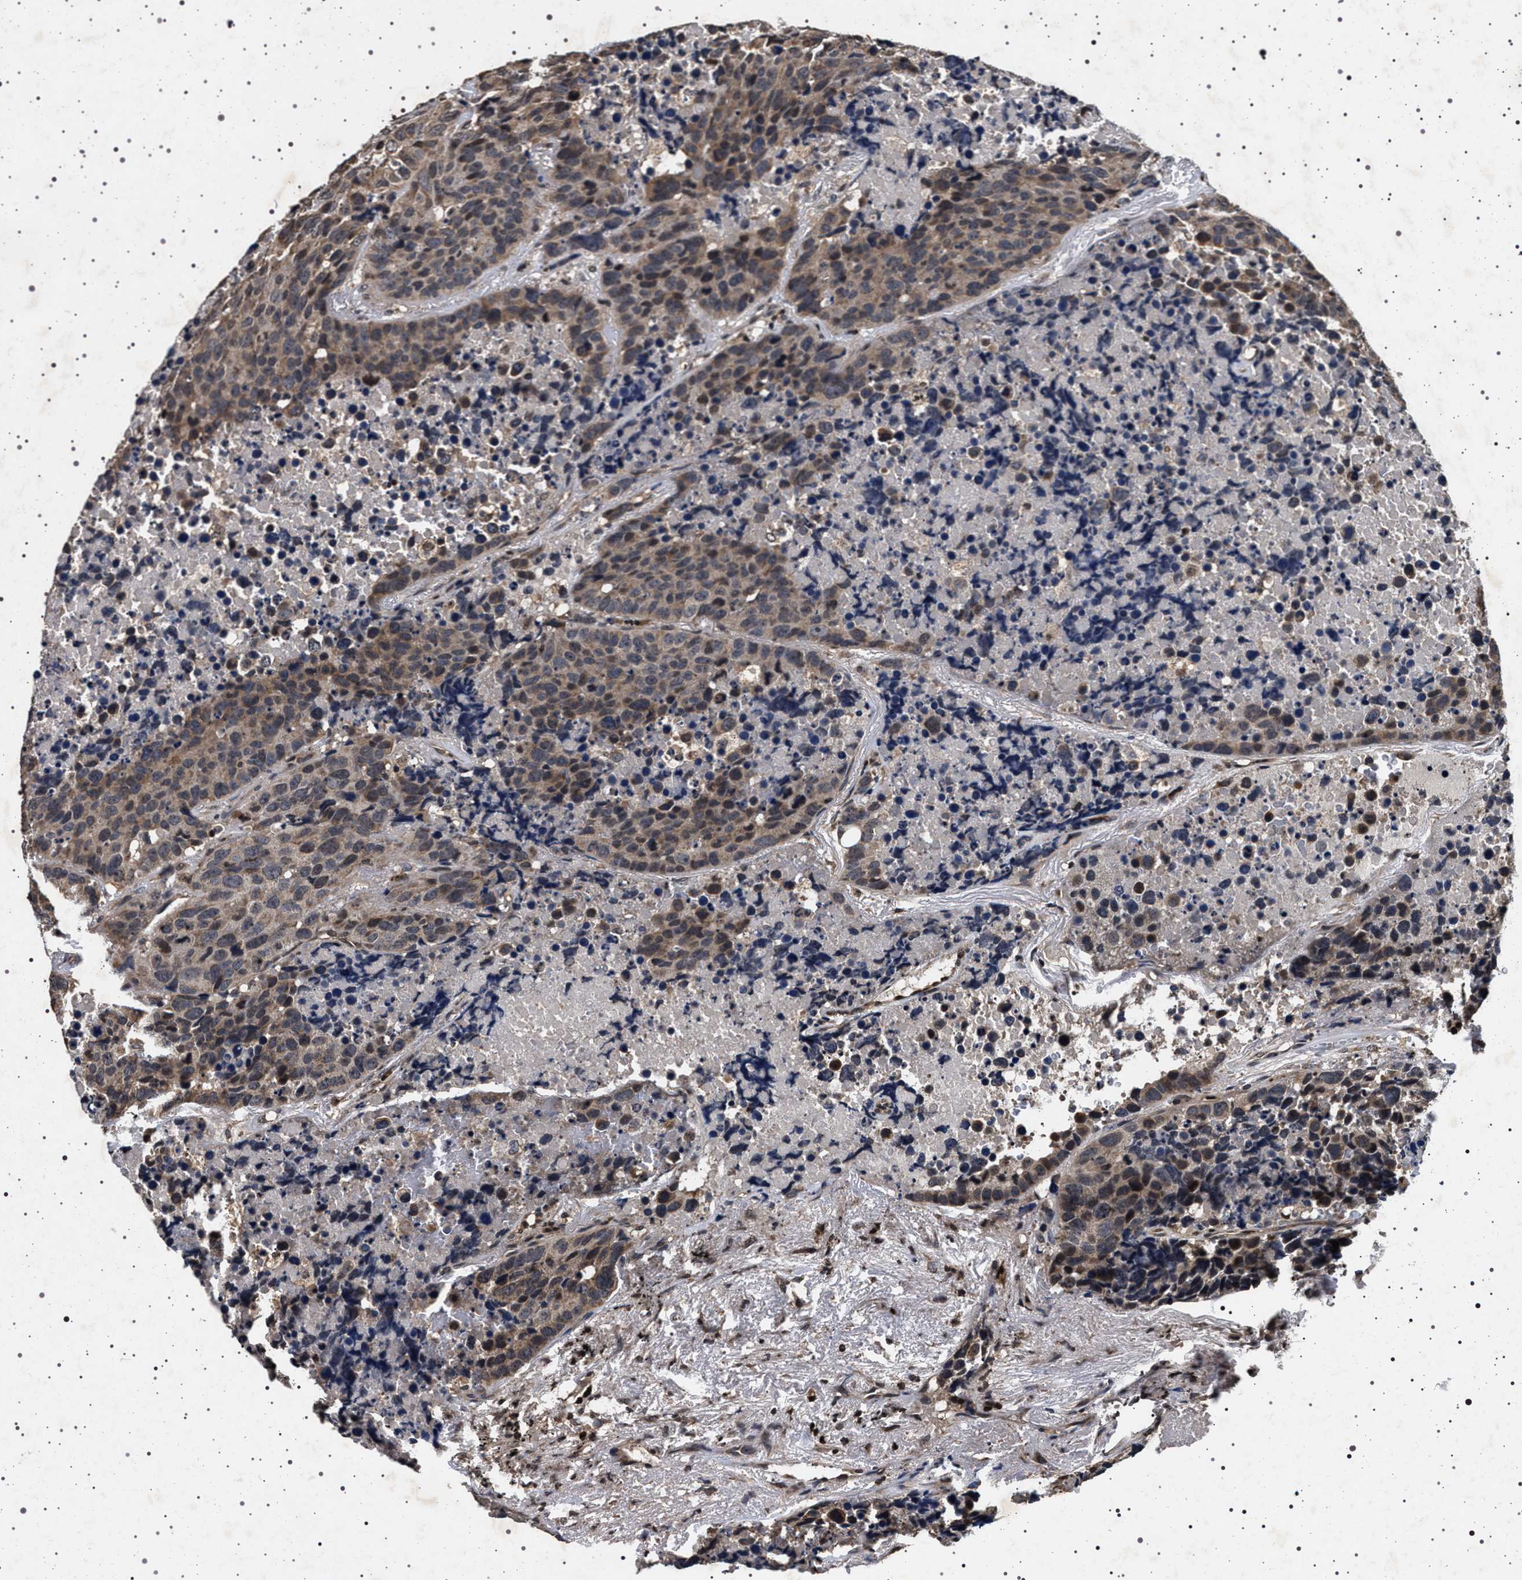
{"staining": {"intensity": "moderate", "quantity": ">75%", "location": "cytoplasmic/membranous"}, "tissue": "carcinoid", "cell_type": "Tumor cells", "image_type": "cancer", "snomed": [{"axis": "morphology", "description": "Carcinoid, malignant, NOS"}, {"axis": "topography", "description": "Lung"}], "caption": "About >75% of tumor cells in carcinoid display moderate cytoplasmic/membranous protein positivity as visualized by brown immunohistochemical staining.", "gene": "CDKN1B", "patient": {"sex": "male", "age": 60}}